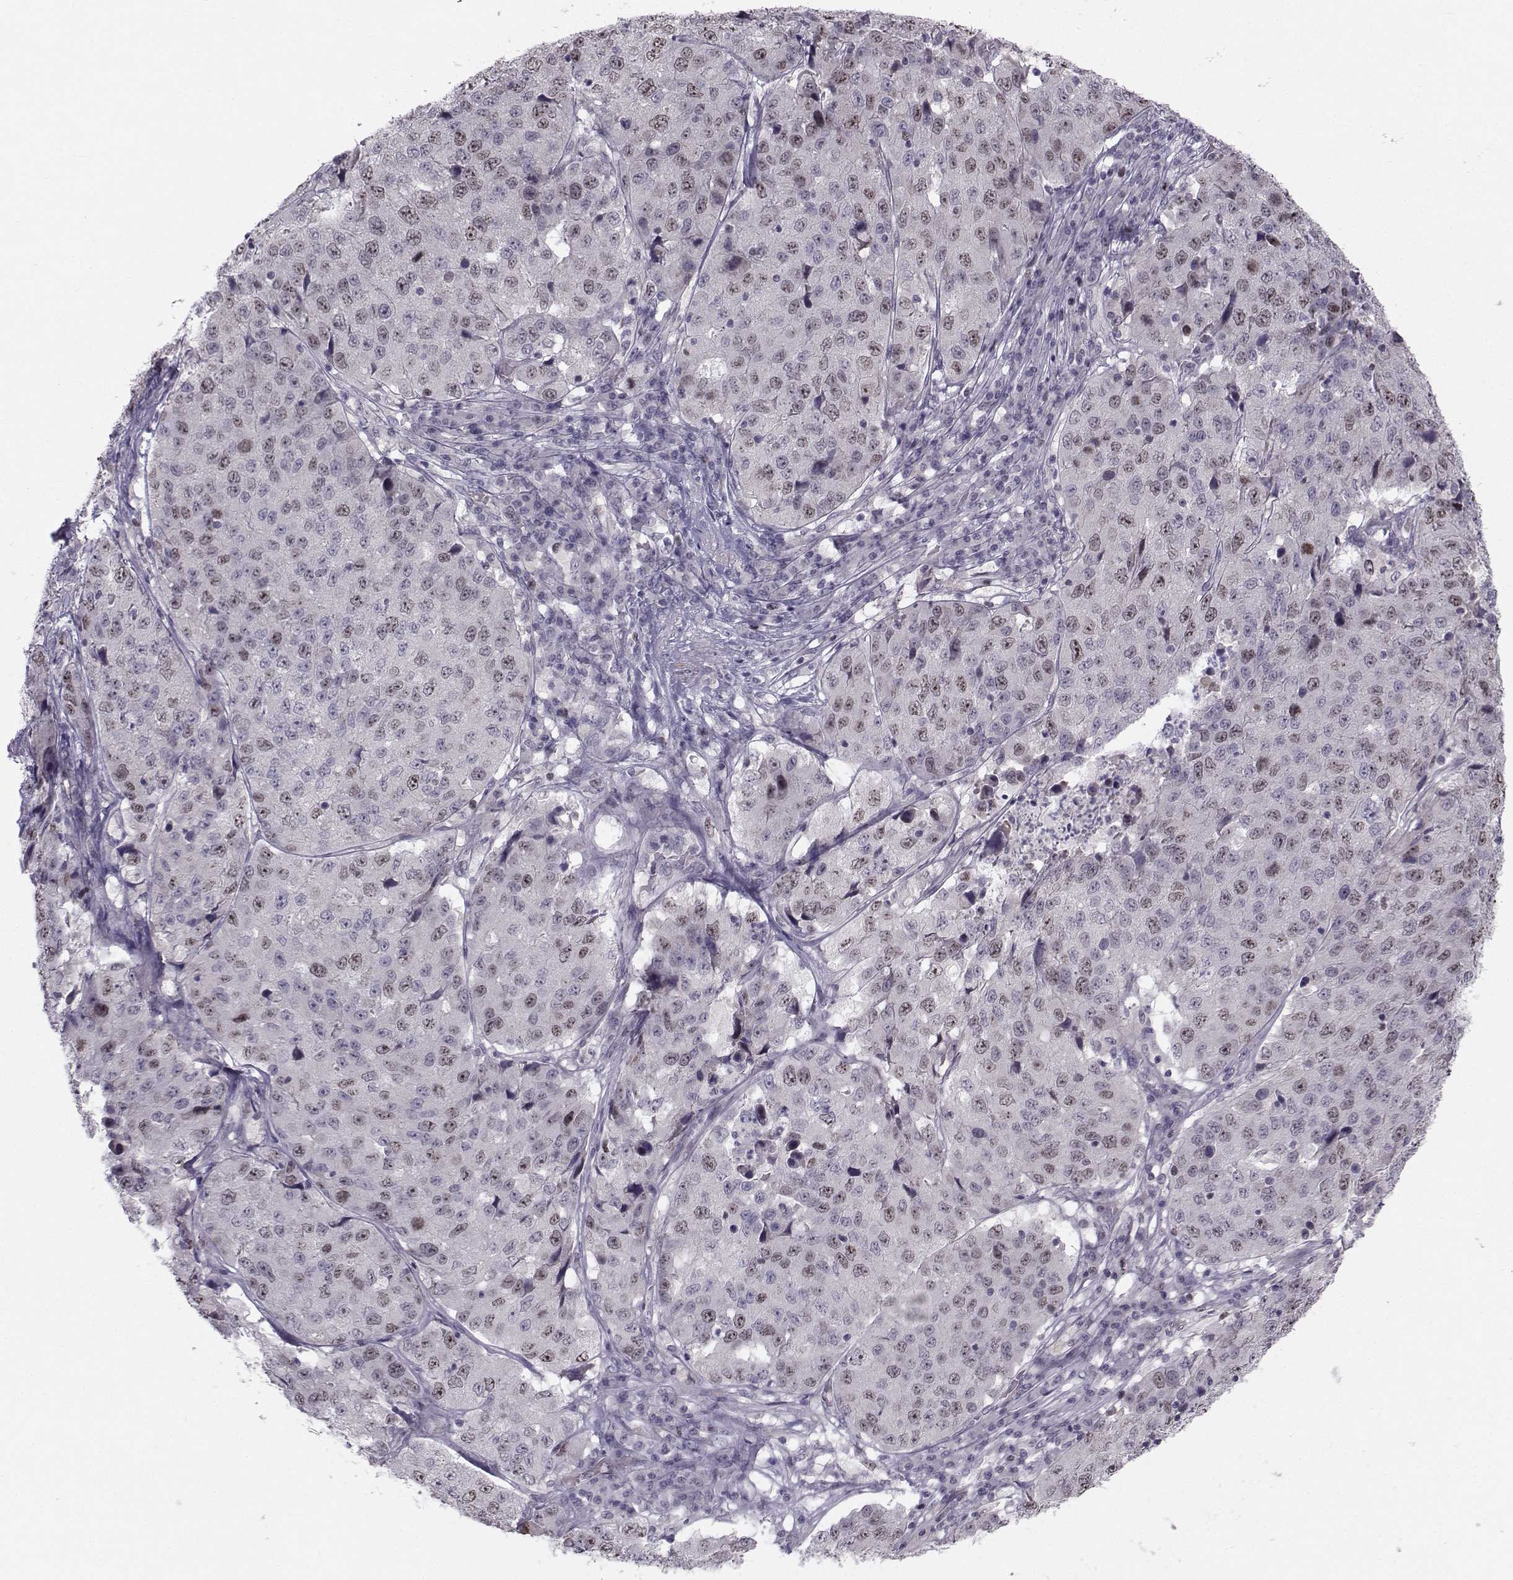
{"staining": {"intensity": "weak", "quantity": "<25%", "location": "nuclear"}, "tissue": "stomach cancer", "cell_type": "Tumor cells", "image_type": "cancer", "snomed": [{"axis": "morphology", "description": "Adenocarcinoma, NOS"}, {"axis": "topography", "description": "Stomach"}], "caption": "Adenocarcinoma (stomach) was stained to show a protein in brown. There is no significant positivity in tumor cells.", "gene": "LRP8", "patient": {"sex": "male", "age": 71}}